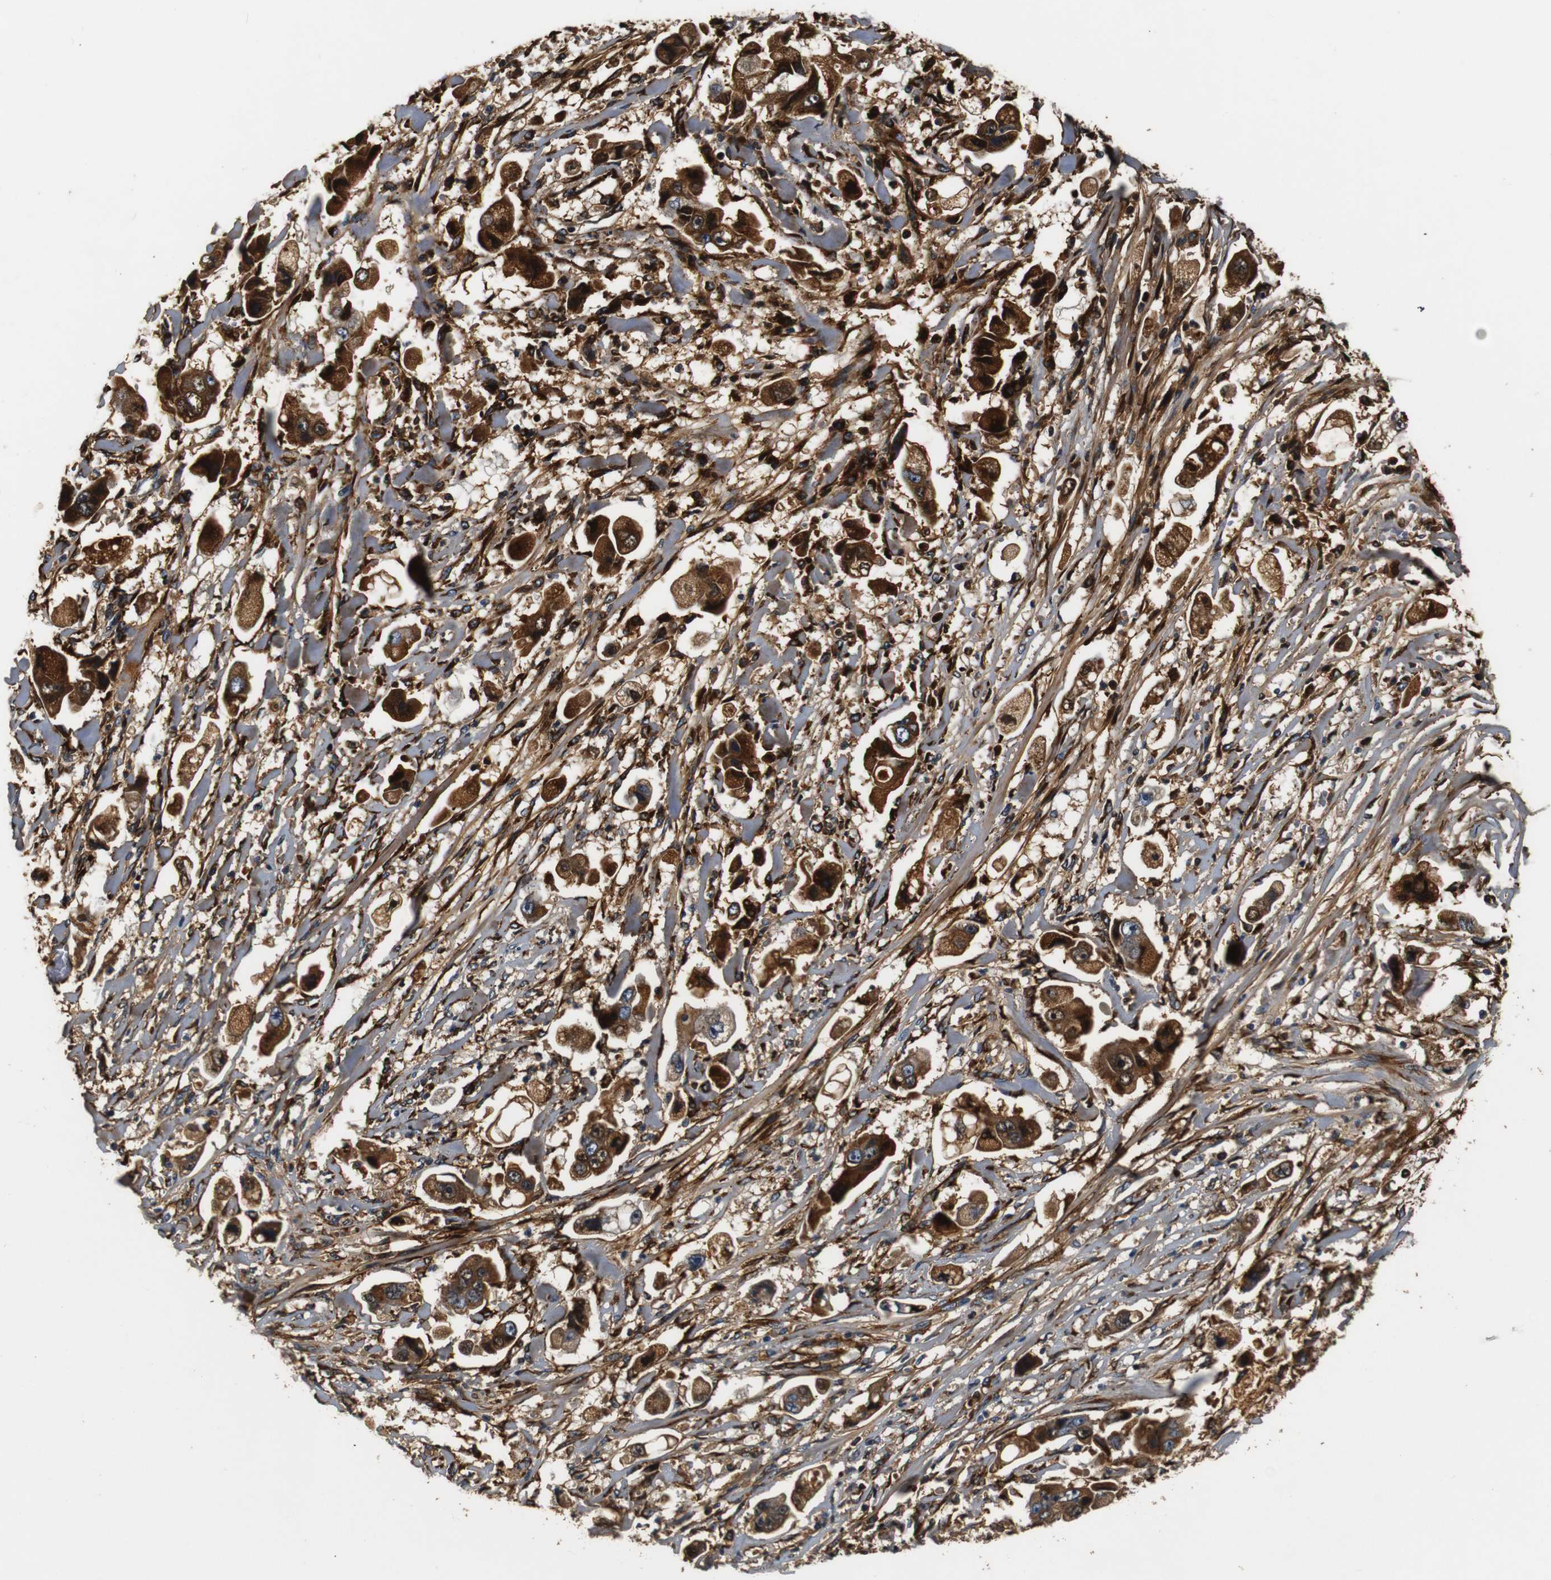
{"staining": {"intensity": "strong", "quantity": ">75%", "location": "cytoplasmic/membranous"}, "tissue": "stomach cancer", "cell_type": "Tumor cells", "image_type": "cancer", "snomed": [{"axis": "morphology", "description": "Adenocarcinoma, NOS"}, {"axis": "topography", "description": "Stomach"}], "caption": "Human stomach adenocarcinoma stained with a protein marker exhibits strong staining in tumor cells.", "gene": "COL1A1", "patient": {"sex": "male", "age": 62}}